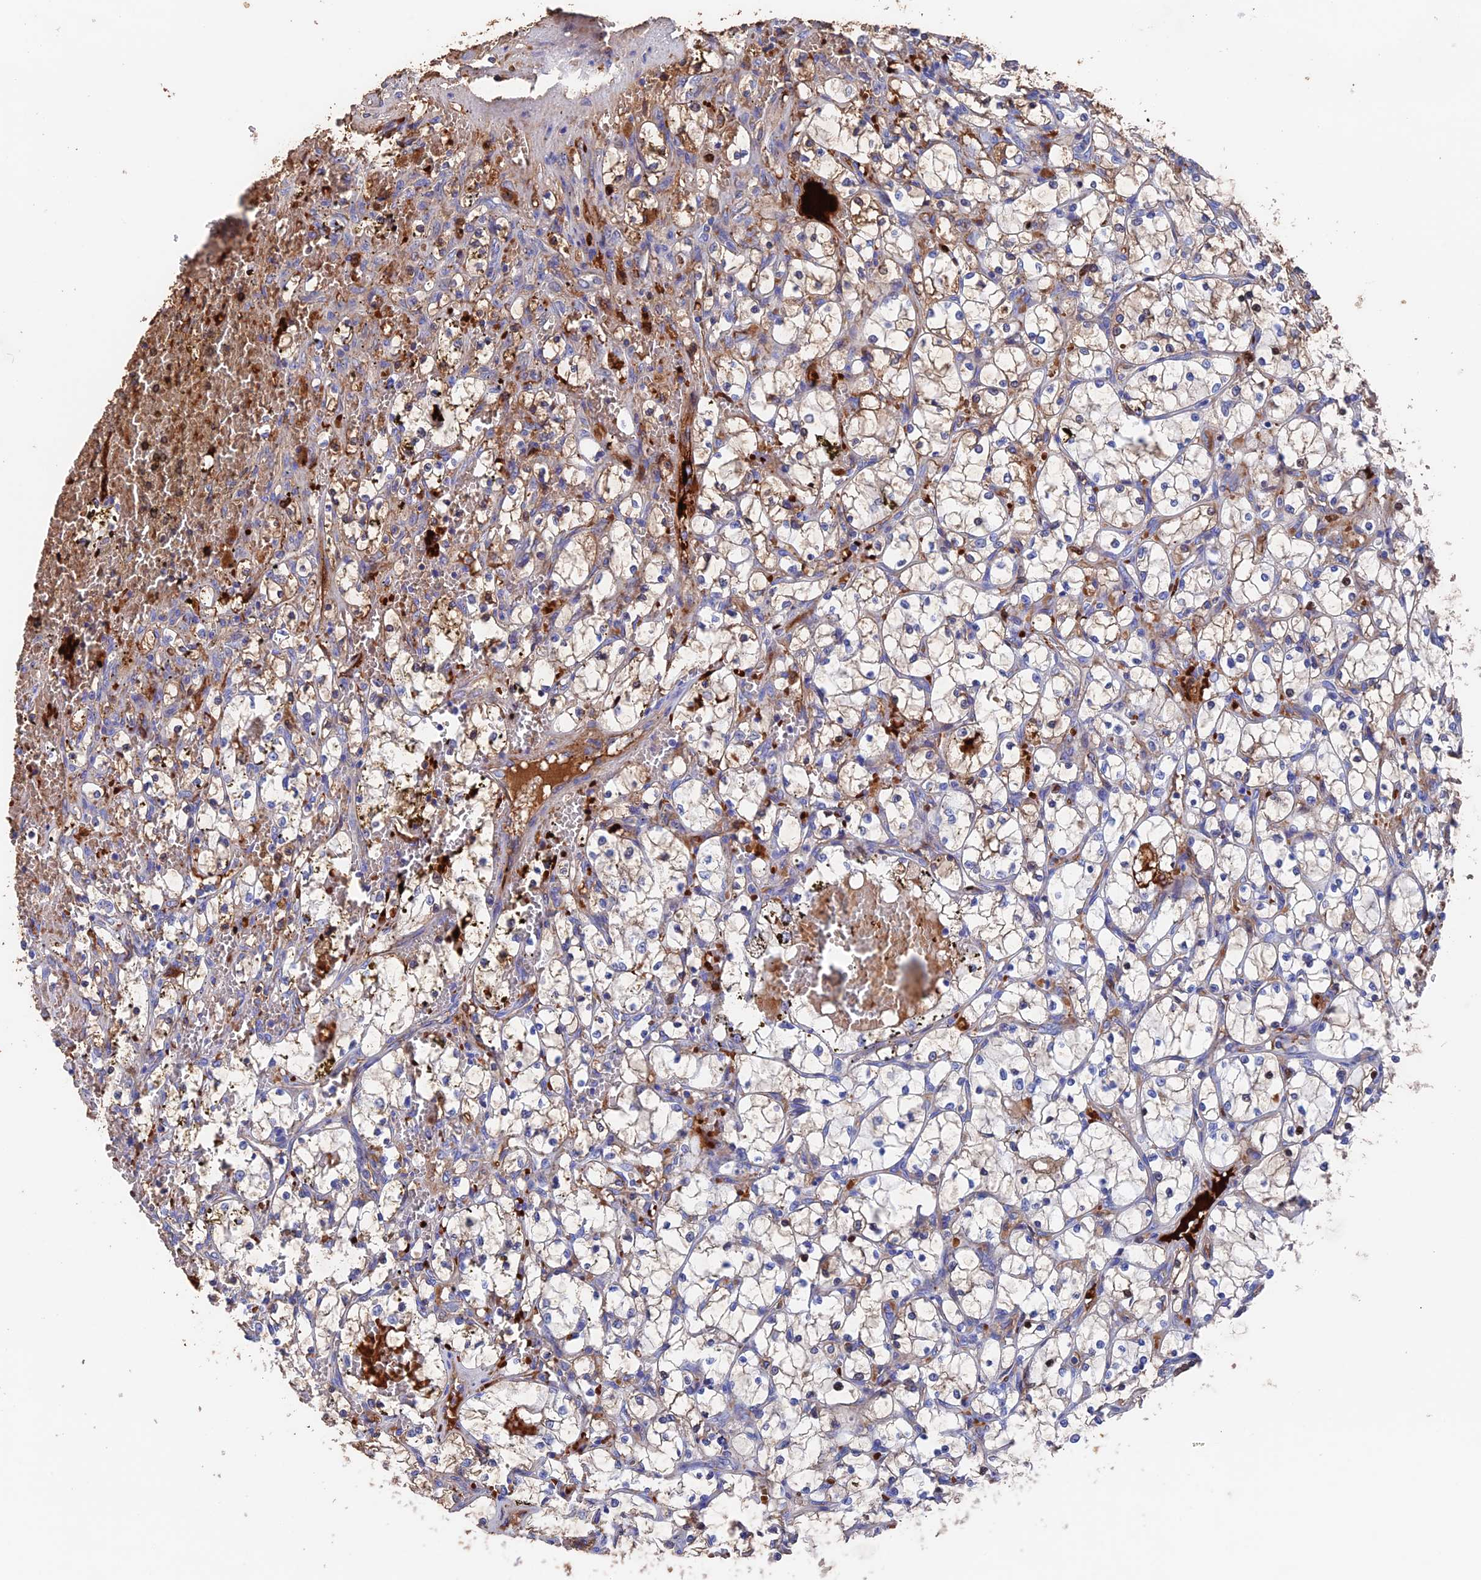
{"staining": {"intensity": "negative", "quantity": "none", "location": "none"}, "tissue": "renal cancer", "cell_type": "Tumor cells", "image_type": "cancer", "snomed": [{"axis": "morphology", "description": "Adenocarcinoma, NOS"}, {"axis": "topography", "description": "Kidney"}], "caption": "This image is of renal cancer (adenocarcinoma) stained with immunohistochemistry to label a protein in brown with the nuclei are counter-stained blue. There is no staining in tumor cells. (DAB (3,3'-diaminobenzidine) IHC with hematoxylin counter stain).", "gene": "HPF1", "patient": {"sex": "female", "age": 69}}